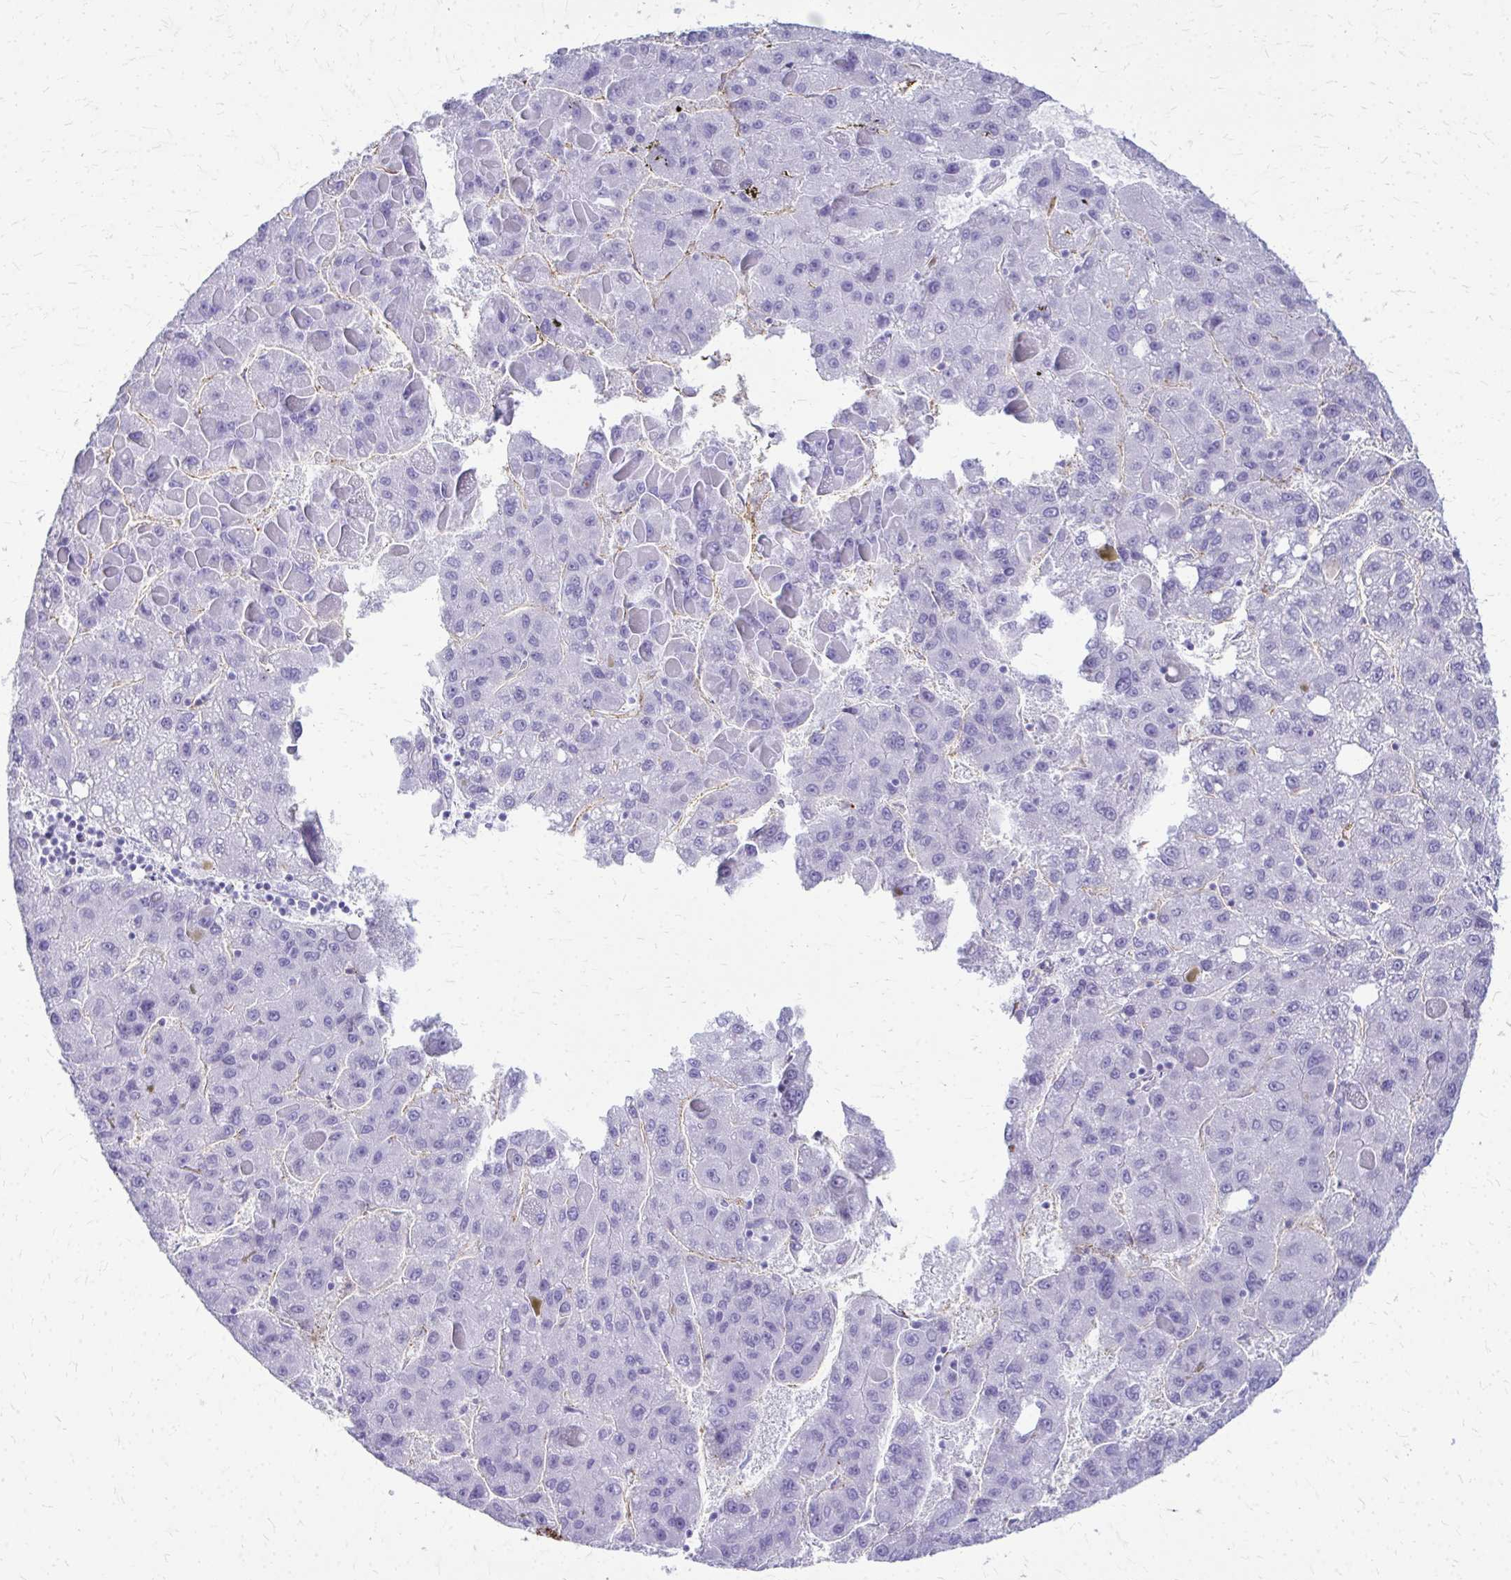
{"staining": {"intensity": "negative", "quantity": "none", "location": "none"}, "tissue": "liver cancer", "cell_type": "Tumor cells", "image_type": "cancer", "snomed": [{"axis": "morphology", "description": "Carcinoma, Hepatocellular, NOS"}, {"axis": "topography", "description": "Liver"}], "caption": "Photomicrograph shows no protein expression in tumor cells of liver hepatocellular carcinoma tissue.", "gene": "TPSG1", "patient": {"sex": "female", "age": 82}}